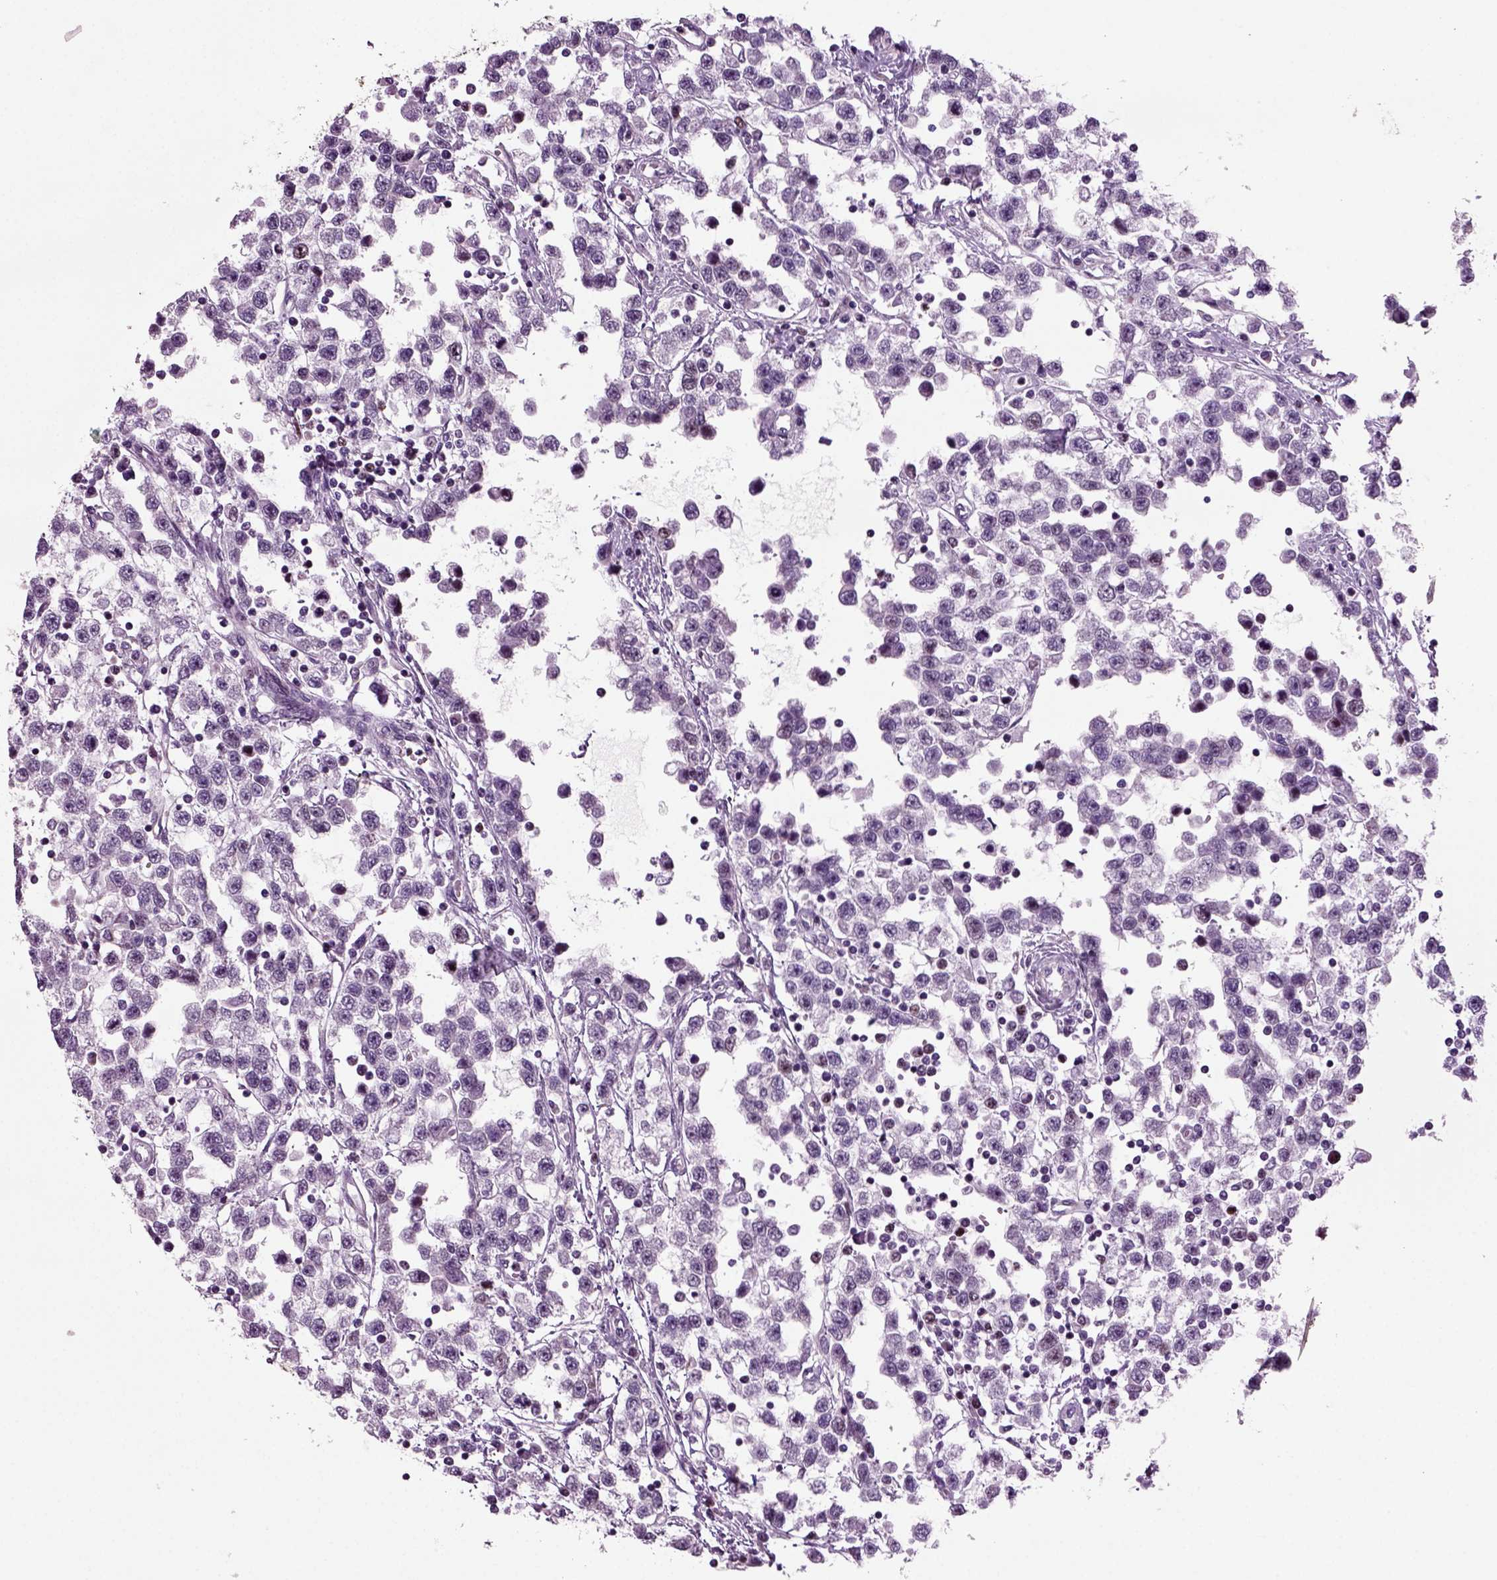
{"staining": {"intensity": "negative", "quantity": "none", "location": "none"}, "tissue": "testis cancer", "cell_type": "Tumor cells", "image_type": "cancer", "snomed": [{"axis": "morphology", "description": "Seminoma, NOS"}, {"axis": "topography", "description": "Testis"}], "caption": "A micrograph of human seminoma (testis) is negative for staining in tumor cells. (DAB immunohistochemistry (IHC) visualized using brightfield microscopy, high magnification).", "gene": "ARID3A", "patient": {"sex": "male", "age": 34}}